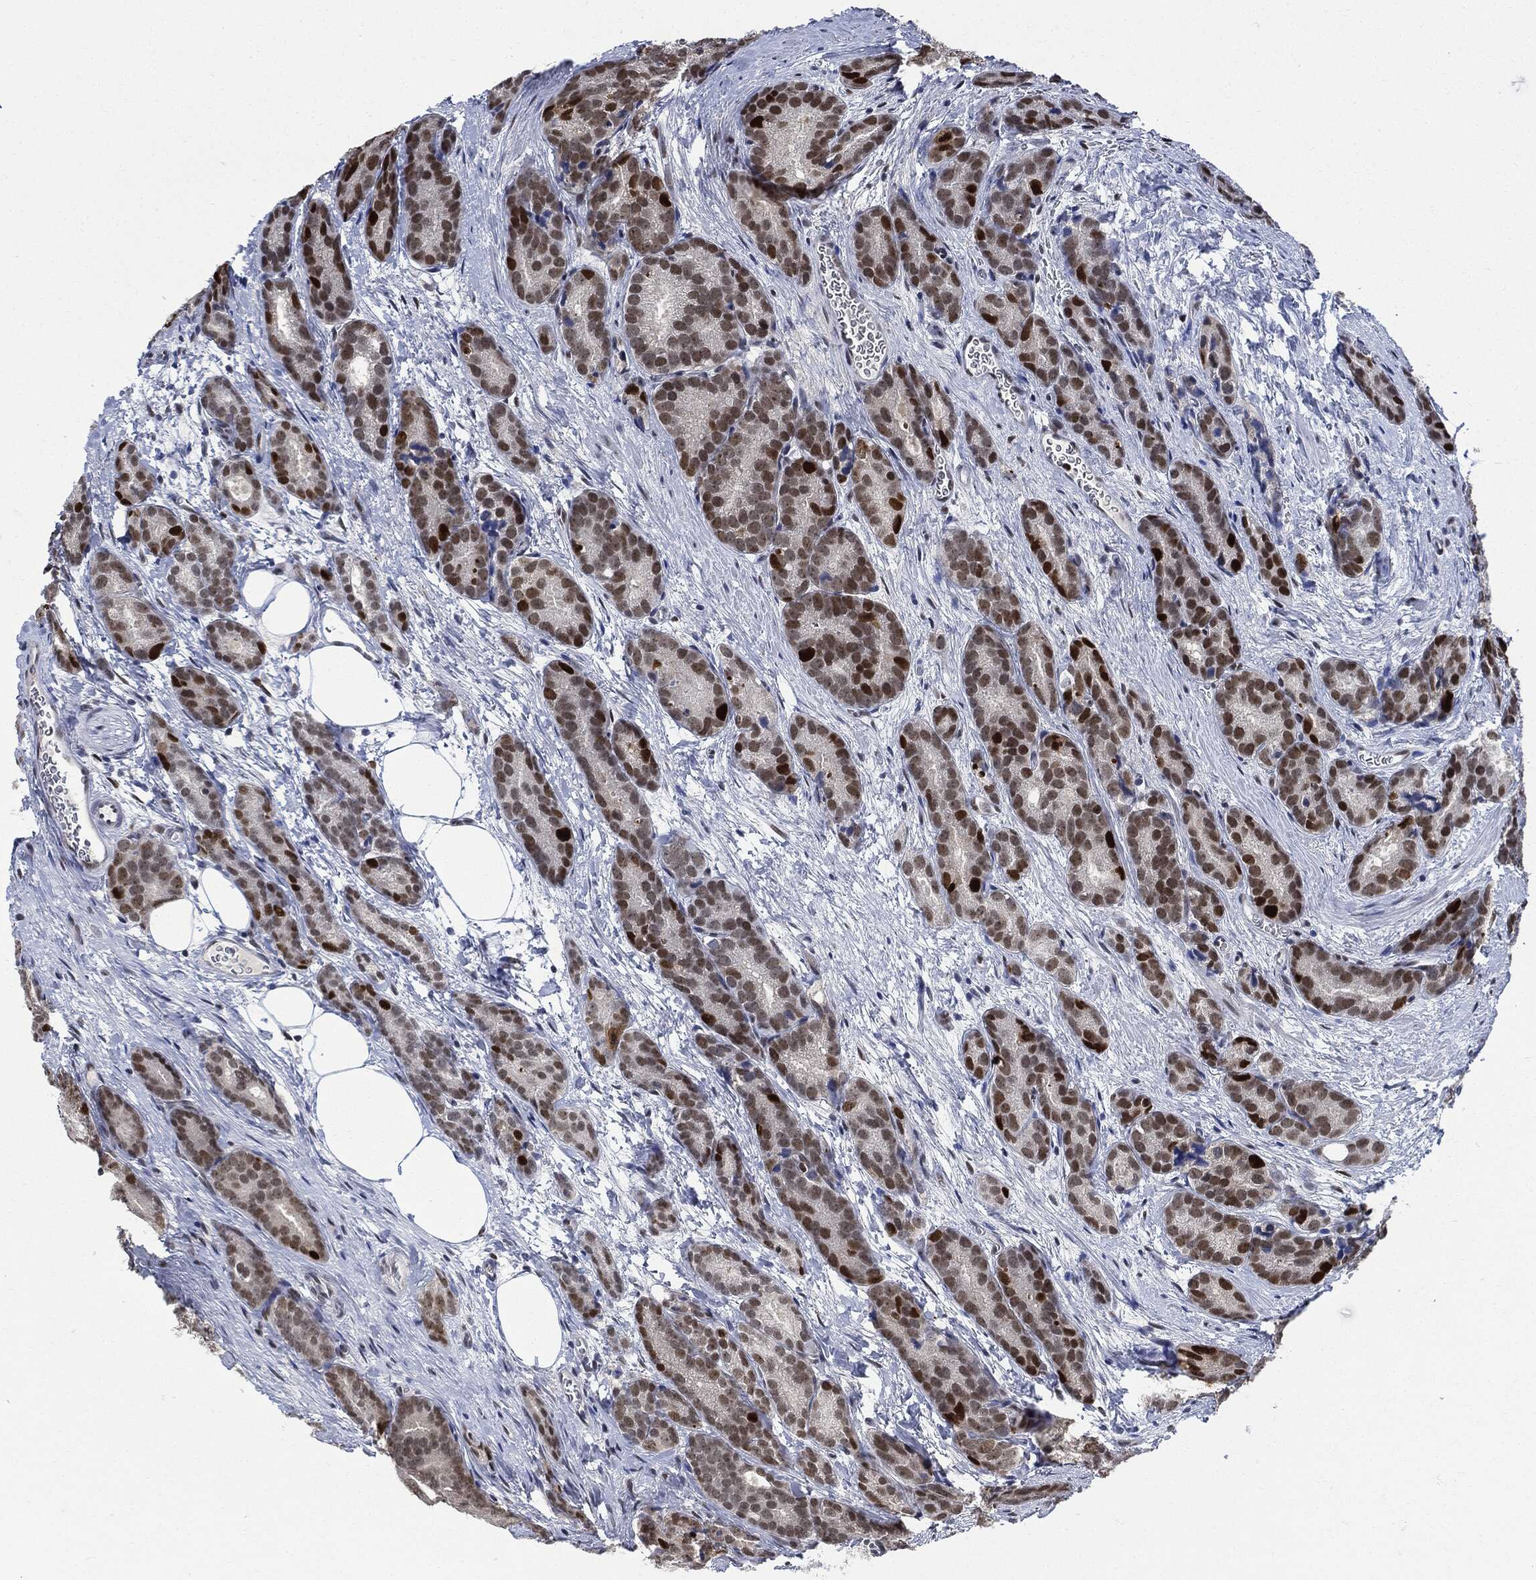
{"staining": {"intensity": "strong", "quantity": "<25%", "location": "nuclear"}, "tissue": "prostate cancer", "cell_type": "Tumor cells", "image_type": "cancer", "snomed": [{"axis": "morphology", "description": "Adenocarcinoma, NOS"}, {"axis": "topography", "description": "Prostate"}], "caption": "A brown stain labels strong nuclear staining of a protein in human prostate cancer (adenocarcinoma) tumor cells.", "gene": "PCNA", "patient": {"sex": "male", "age": 71}}